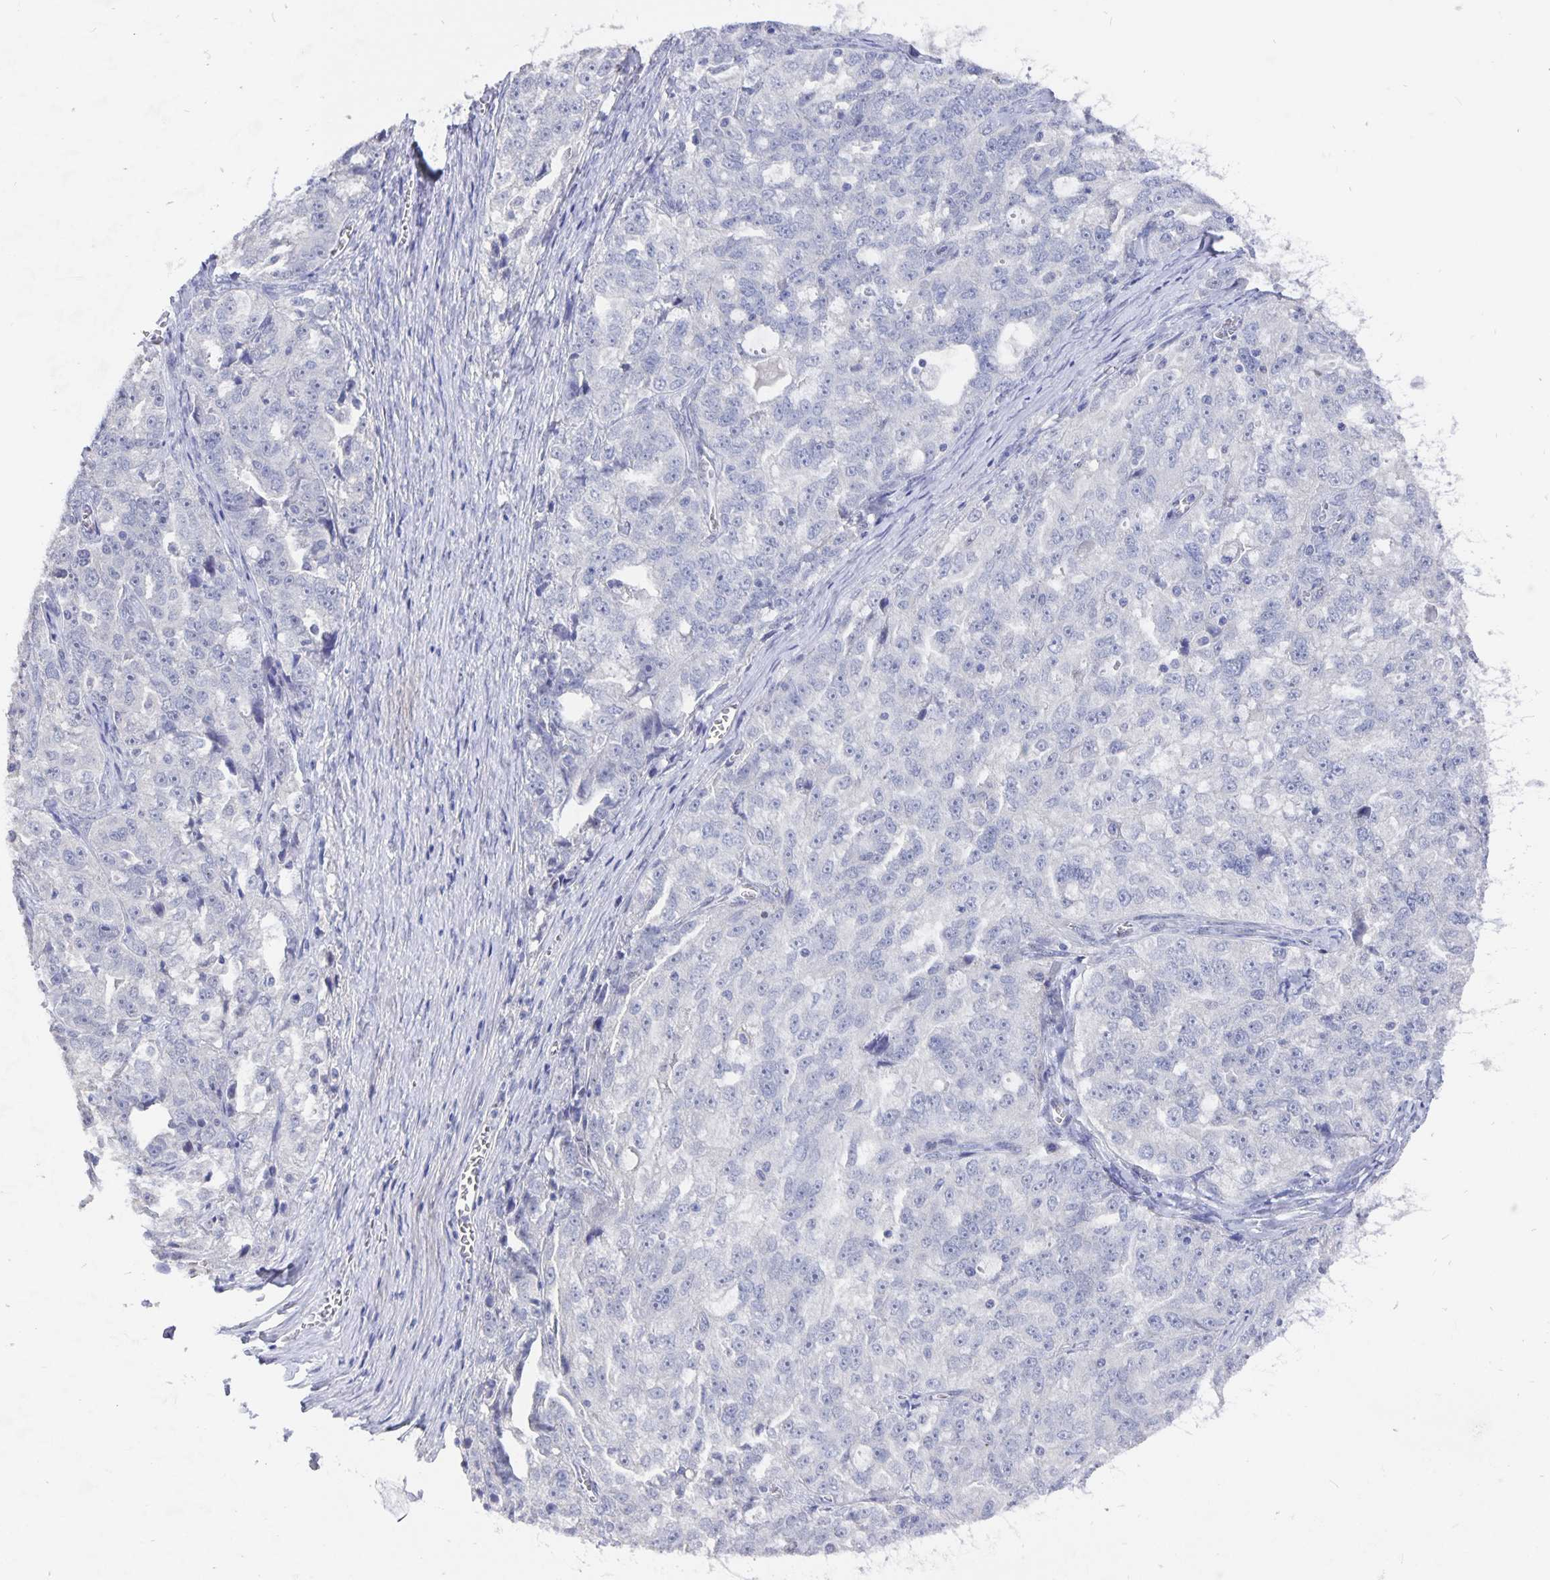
{"staining": {"intensity": "negative", "quantity": "none", "location": "none"}, "tissue": "ovarian cancer", "cell_type": "Tumor cells", "image_type": "cancer", "snomed": [{"axis": "morphology", "description": "Cystadenocarcinoma, serous, NOS"}, {"axis": "topography", "description": "Ovary"}], "caption": "High magnification brightfield microscopy of ovarian cancer (serous cystadenocarcinoma) stained with DAB (3,3'-diaminobenzidine) (brown) and counterstained with hematoxylin (blue): tumor cells show no significant staining.", "gene": "SMOC1", "patient": {"sex": "female", "age": 51}}